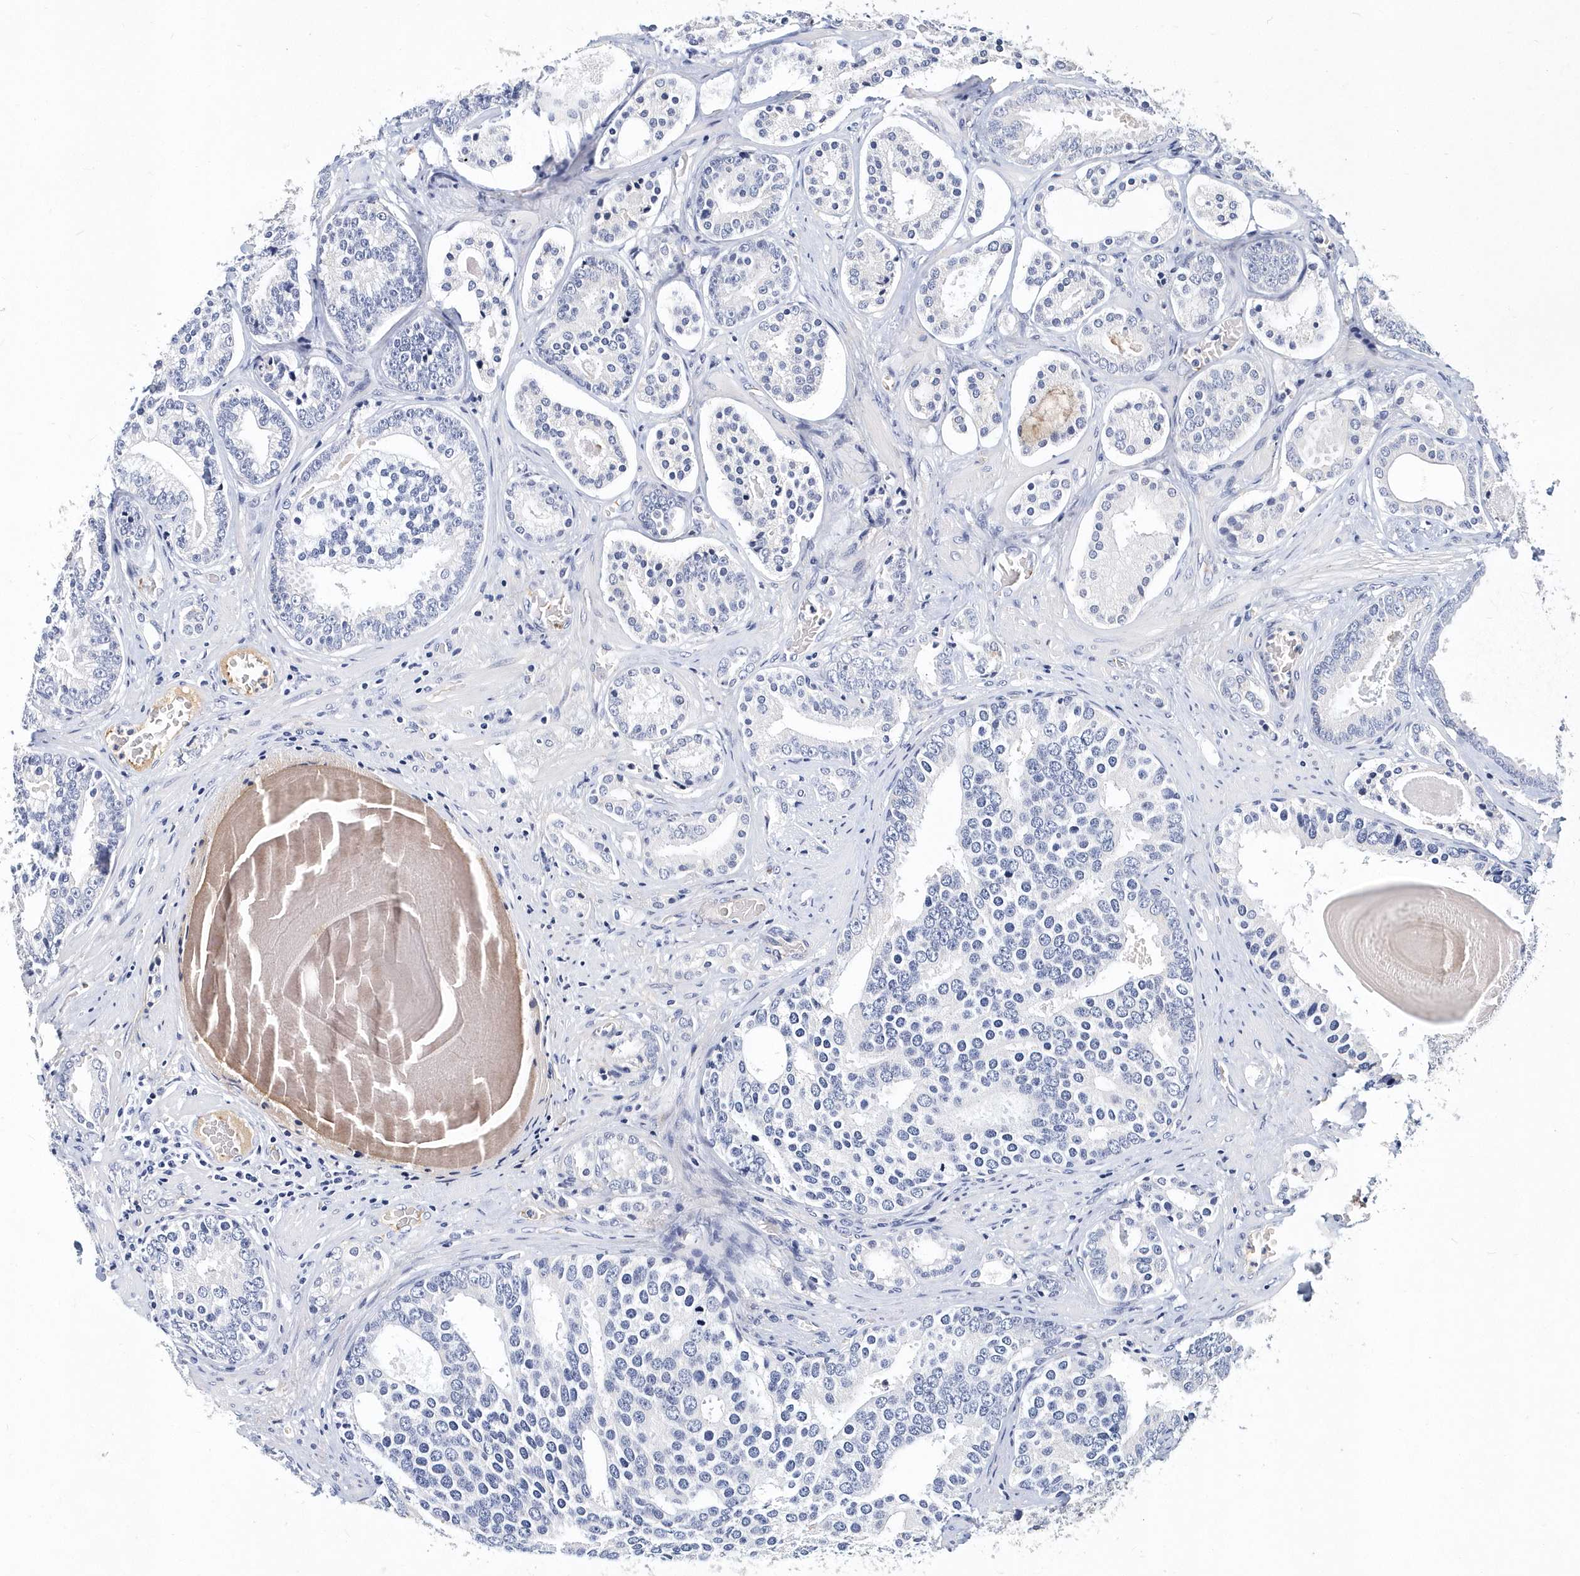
{"staining": {"intensity": "negative", "quantity": "none", "location": "none"}, "tissue": "prostate cancer", "cell_type": "Tumor cells", "image_type": "cancer", "snomed": [{"axis": "morphology", "description": "Adenocarcinoma, High grade"}, {"axis": "topography", "description": "Prostate"}], "caption": "Prostate cancer (high-grade adenocarcinoma) was stained to show a protein in brown. There is no significant positivity in tumor cells.", "gene": "ITGA2B", "patient": {"sex": "male", "age": 60}}